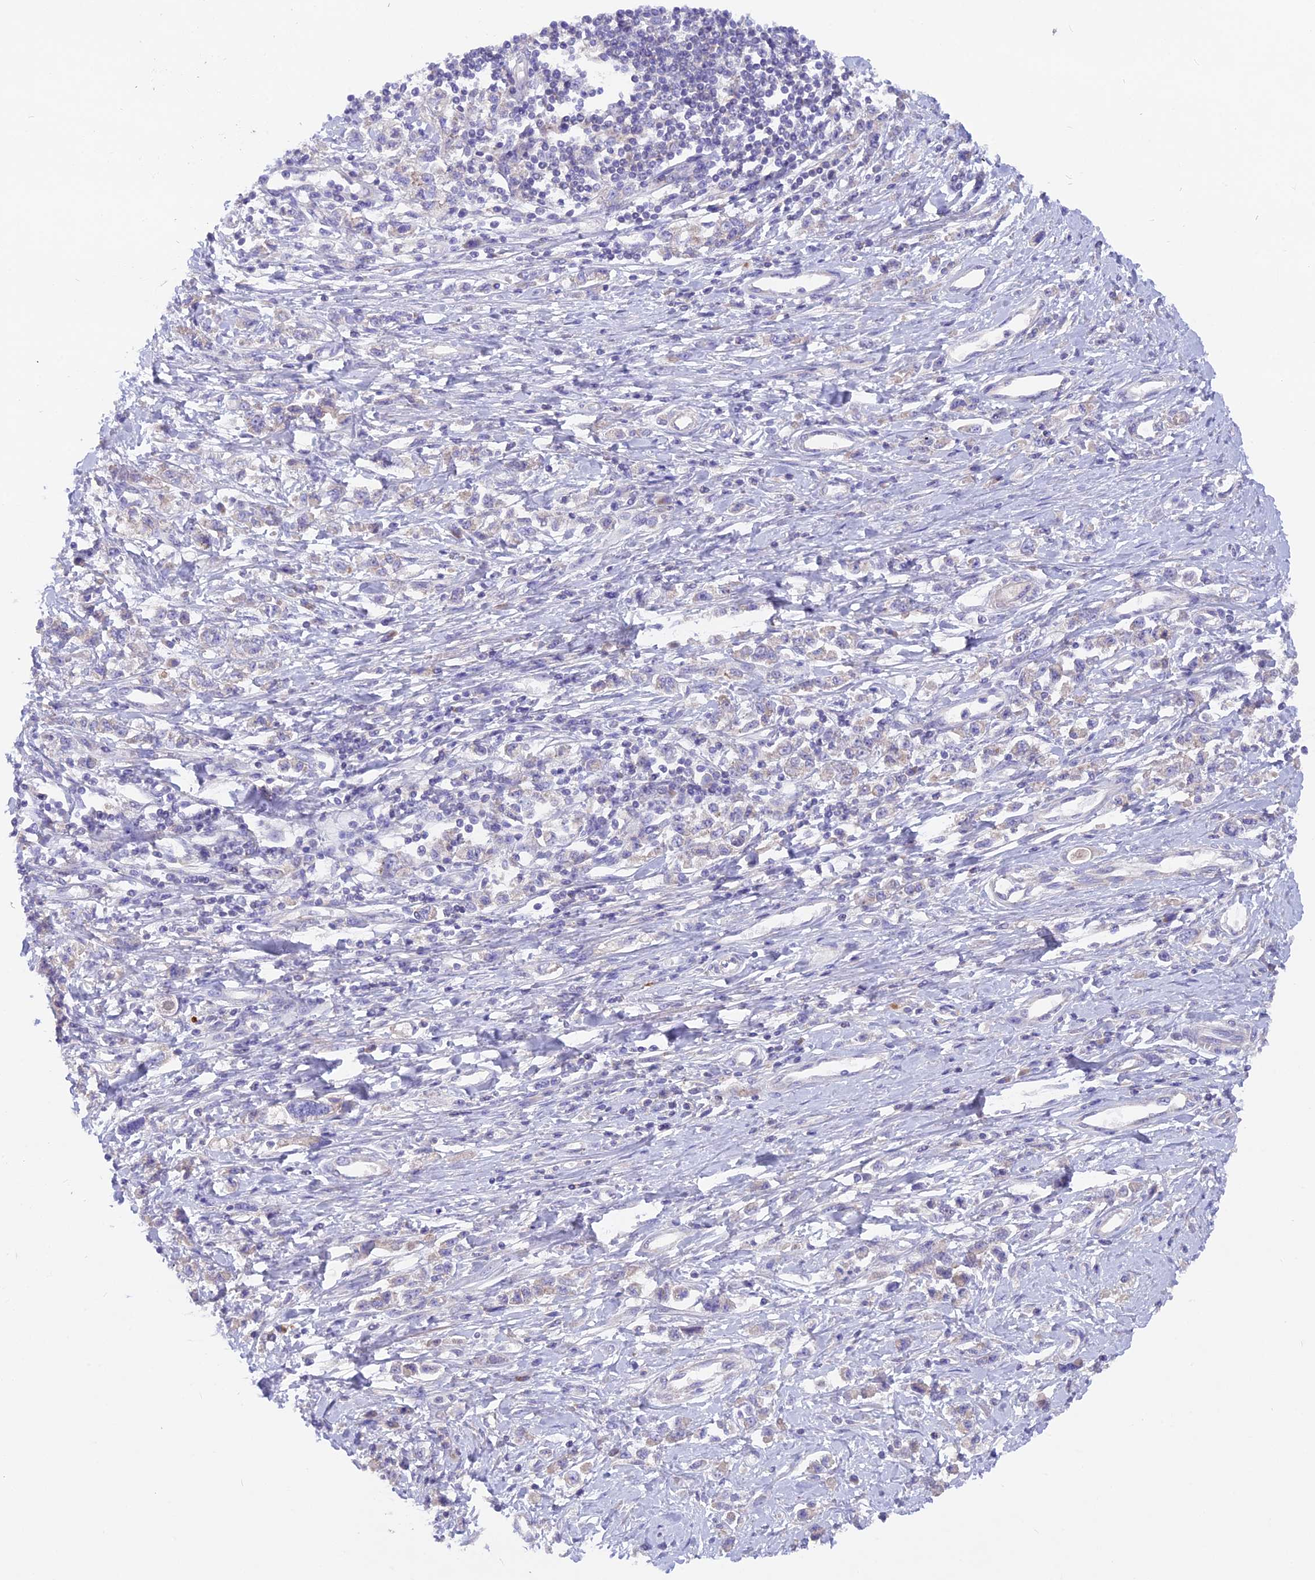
{"staining": {"intensity": "negative", "quantity": "none", "location": "none"}, "tissue": "stomach cancer", "cell_type": "Tumor cells", "image_type": "cancer", "snomed": [{"axis": "morphology", "description": "Adenocarcinoma, NOS"}, {"axis": "topography", "description": "Stomach"}], "caption": "Photomicrograph shows no protein positivity in tumor cells of stomach cancer tissue. (IHC, brightfield microscopy, high magnification).", "gene": "PZP", "patient": {"sex": "female", "age": 76}}